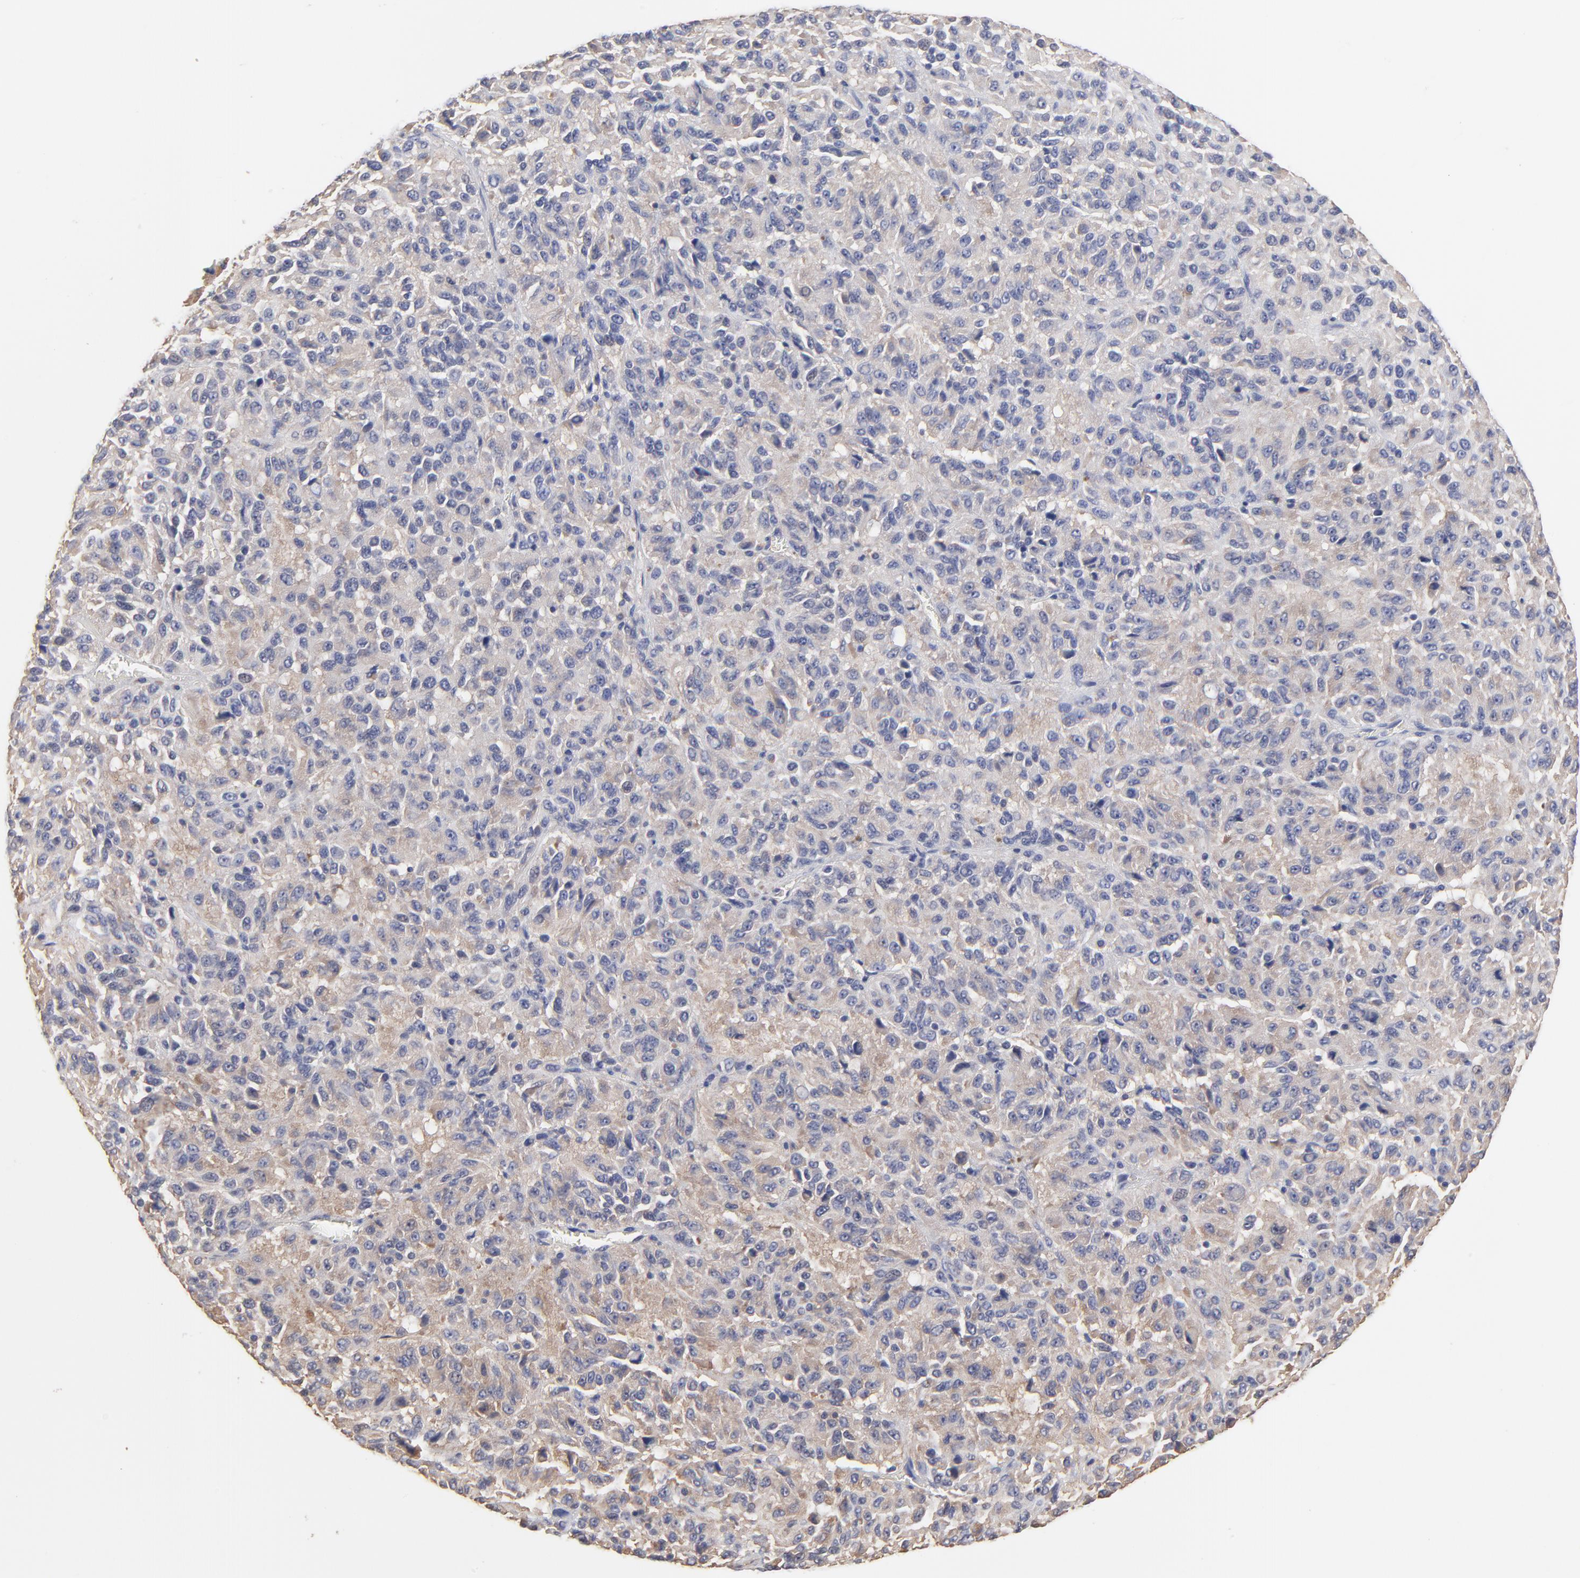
{"staining": {"intensity": "negative", "quantity": "none", "location": "none"}, "tissue": "melanoma", "cell_type": "Tumor cells", "image_type": "cancer", "snomed": [{"axis": "morphology", "description": "Malignant melanoma, Metastatic site"}, {"axis": "topography", "description": "Lung"}], "caption": "Tumor cells are negative for brown protein staining in malignant melanoma (metastatic site). (Immunohistochemistry (ihc), brightfield microscopy, high magnification).", "gene": "CCT2", "patient": {"sex": "male", "age": 64}}